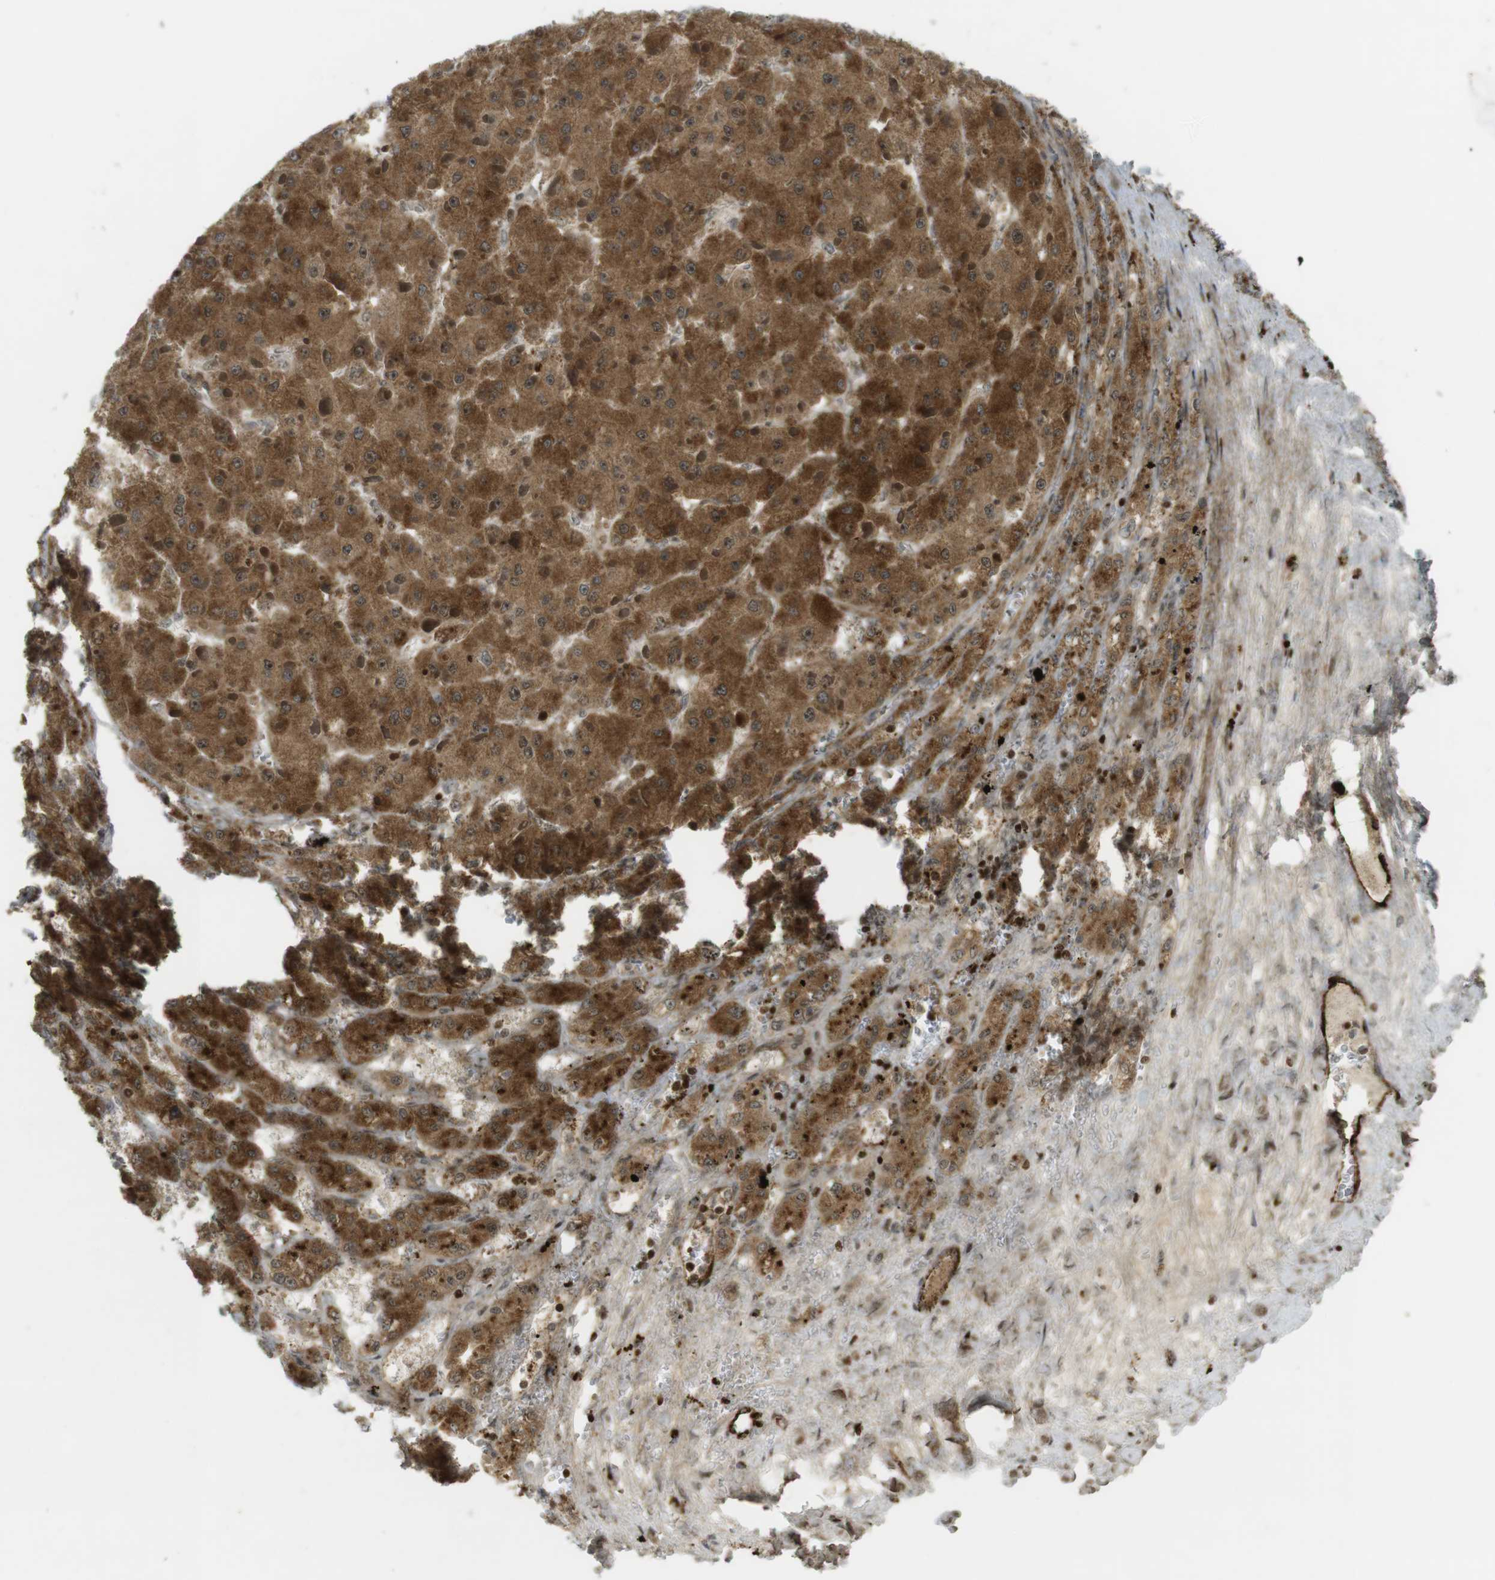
{"staining": {"intensity": "moderate", "quantity": ">75%", "location": "cytoplasmic/membranous,nuclear"}, "tissue": "liver cancer", "cell_type": "Tumor cells", "image_type": "cancer", "snomed": [{"axis": "morphology", "description": "Carcinoma, Hepatocellular, NOS"}, {"axis": "topography", "description": "Liver"}], "caption": "This is an image of immunohistochemistry staining of hepatocellular carcinoma (liver), which shows moderate staining in the cytoplasmic/membranous and nuclear of tumor cells.", "gene": "PPP1R13B", "patient": {"sex": "female", "age": 73}}